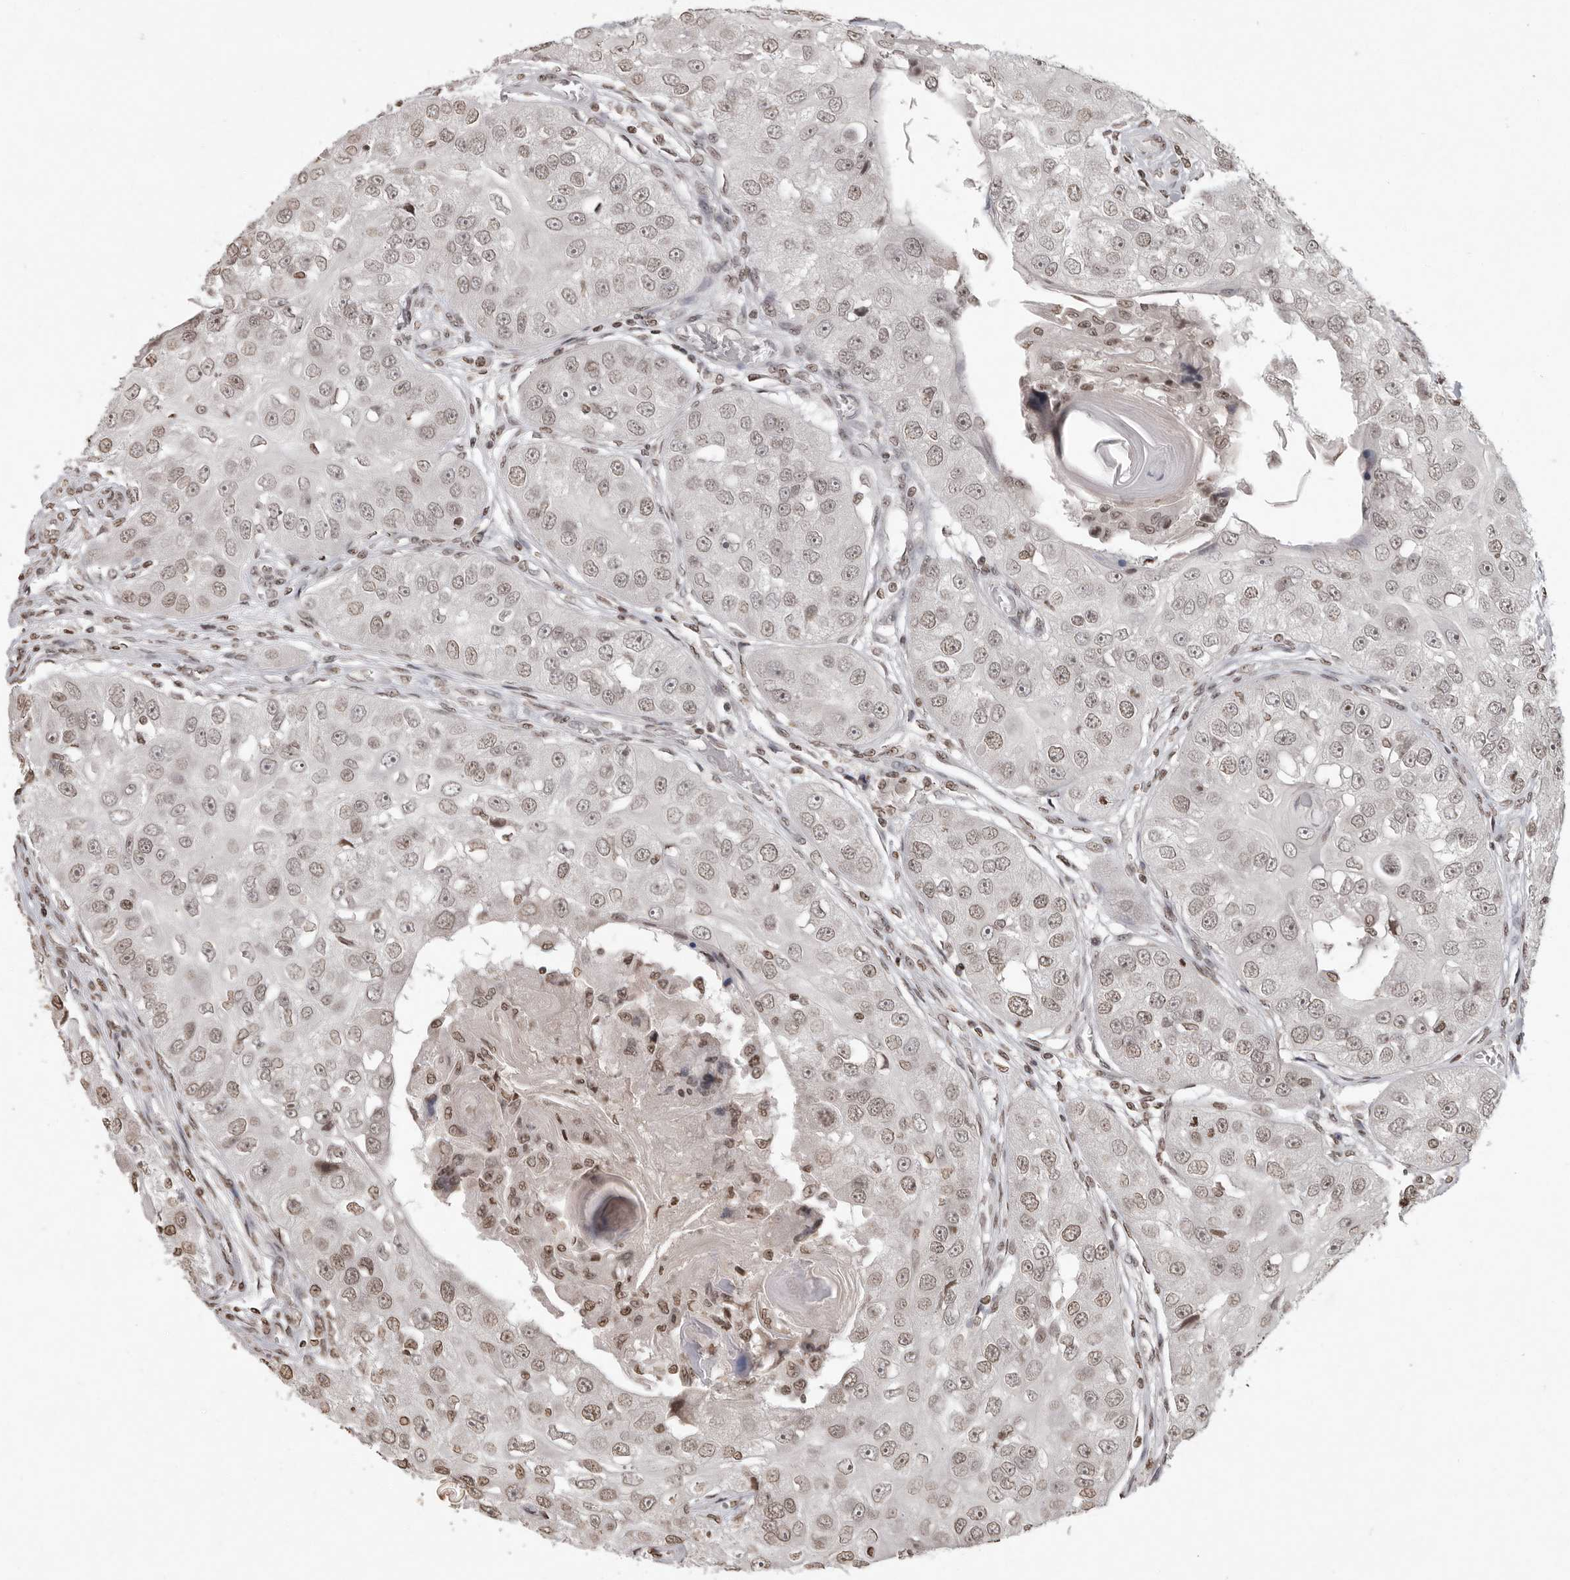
{"staining": {"intensity": "weak", "quantity": "25%-75%", "location": "nuclear"}, "tissue": "head and neck cancer", "cell_type": "Tumor cells", "image_type": "cancer", "snomed": [{"axis": "morphology", "description": "Normal tissue, NOS"}, {"axis": "morphology", "description": "Squamous cell carcinoma, NOS"}, {"axis": "topography", "description": "Skeletal muscle"}, {"axis": "topography", "description": "Head-Neck"}], "caption": "Approximately 25%-75% of tumor cells in human head and neck cancer demonstrate weak nuclear protein expression as visualized by brown immunohistochemical staining.", "gene": "WDR45", "patient": {"sex": "male", "age": 51}}